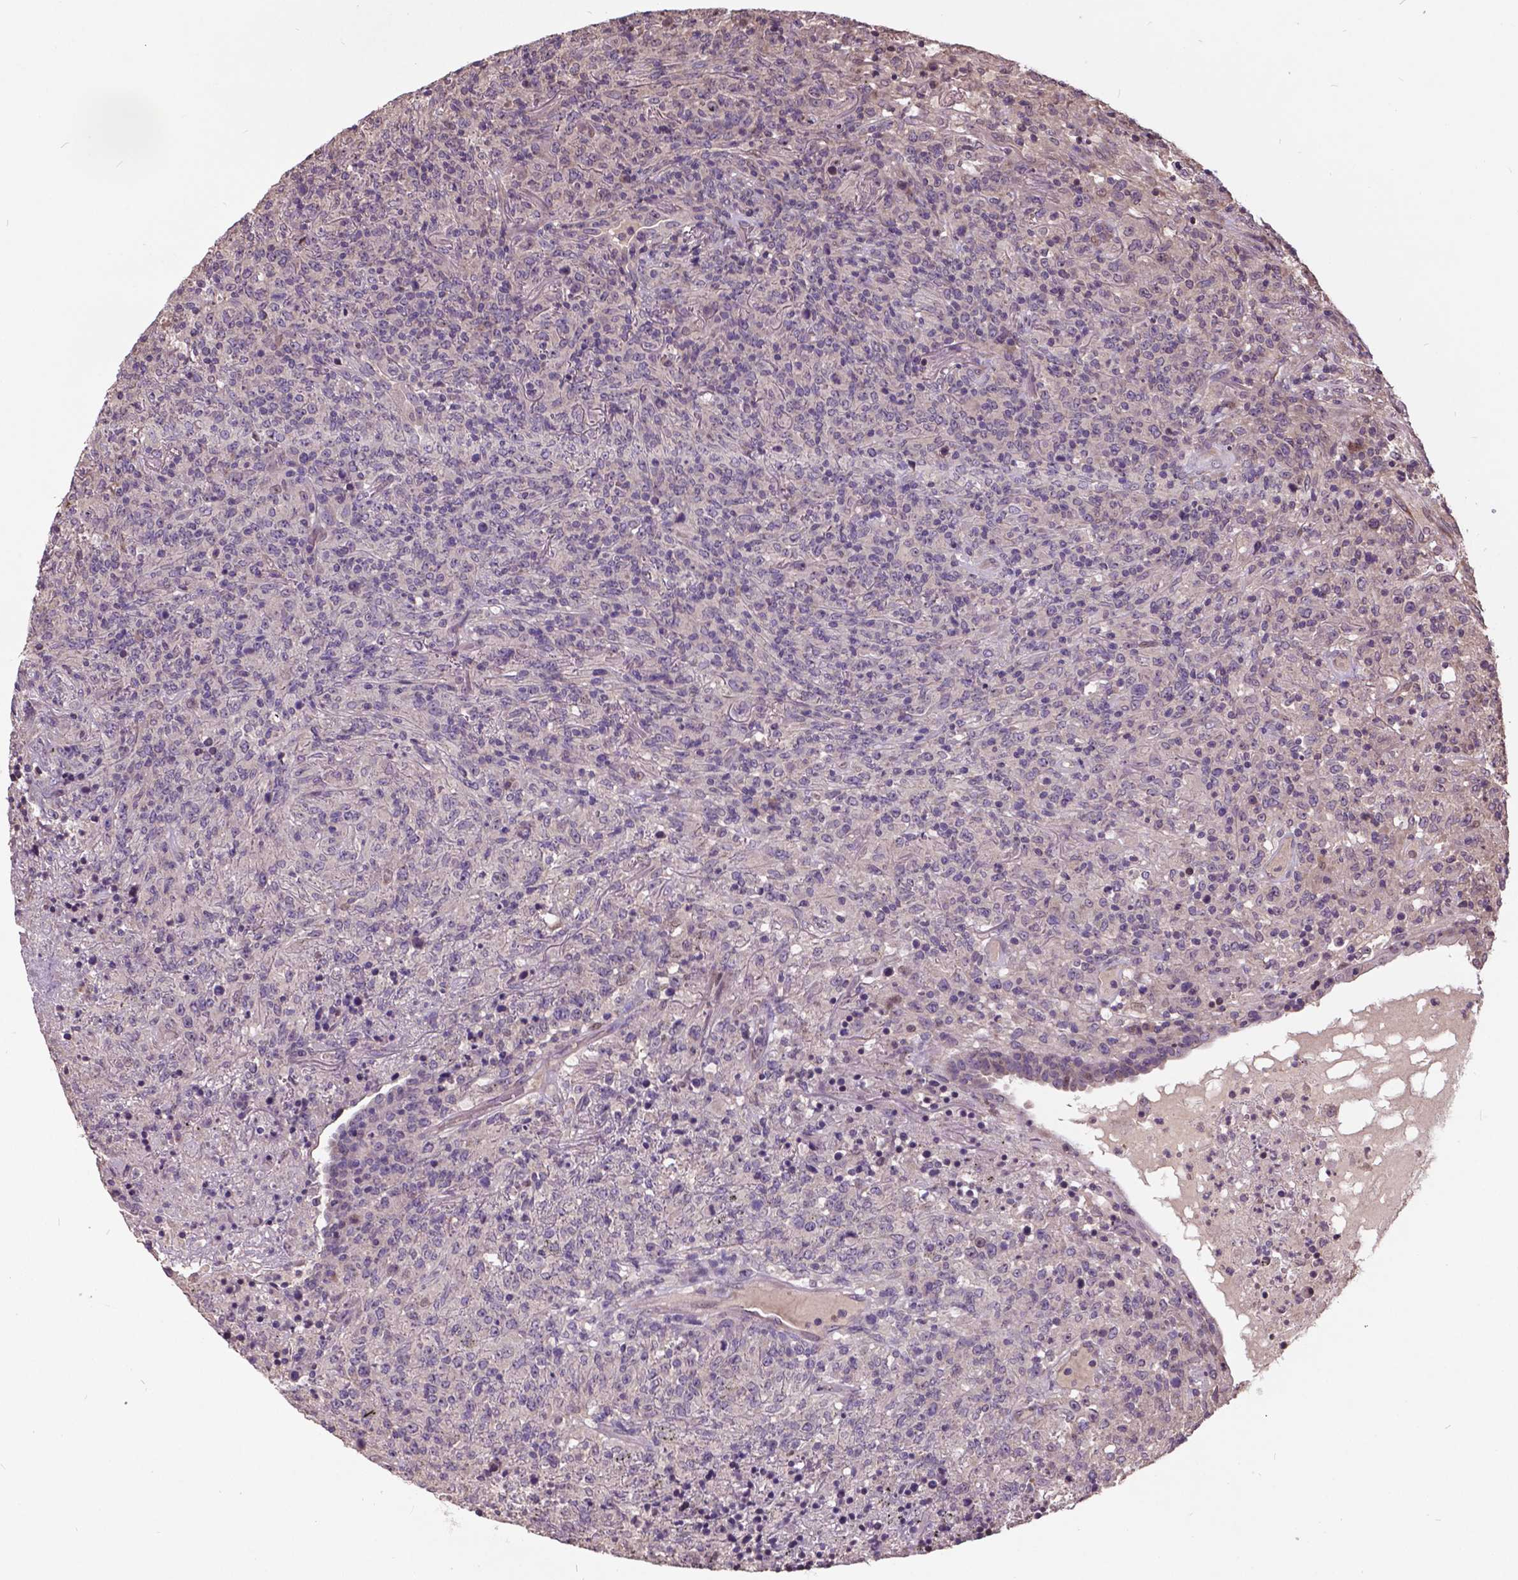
{"staining": {"intensity": "negative", "quantity": "none", "location": "none"}, "tissue": "lymphoma", "cell_type": "Tumor cells", "image_type": "cancer", "snomed": [{"axis": "morphology", "description": "Malignant lymphoma, non-Hodgkin's type, High grade"}, {"axis": "topography", "description": "Lung"}], "caption": "Human high-grade malignant lymphoma, non-Hodgkin's type stained for a protein using immunohistochemistry reveals no staining in tumor cells.", "gene": "AP1S3", "patient": {"sex": "male", "age": 79}}